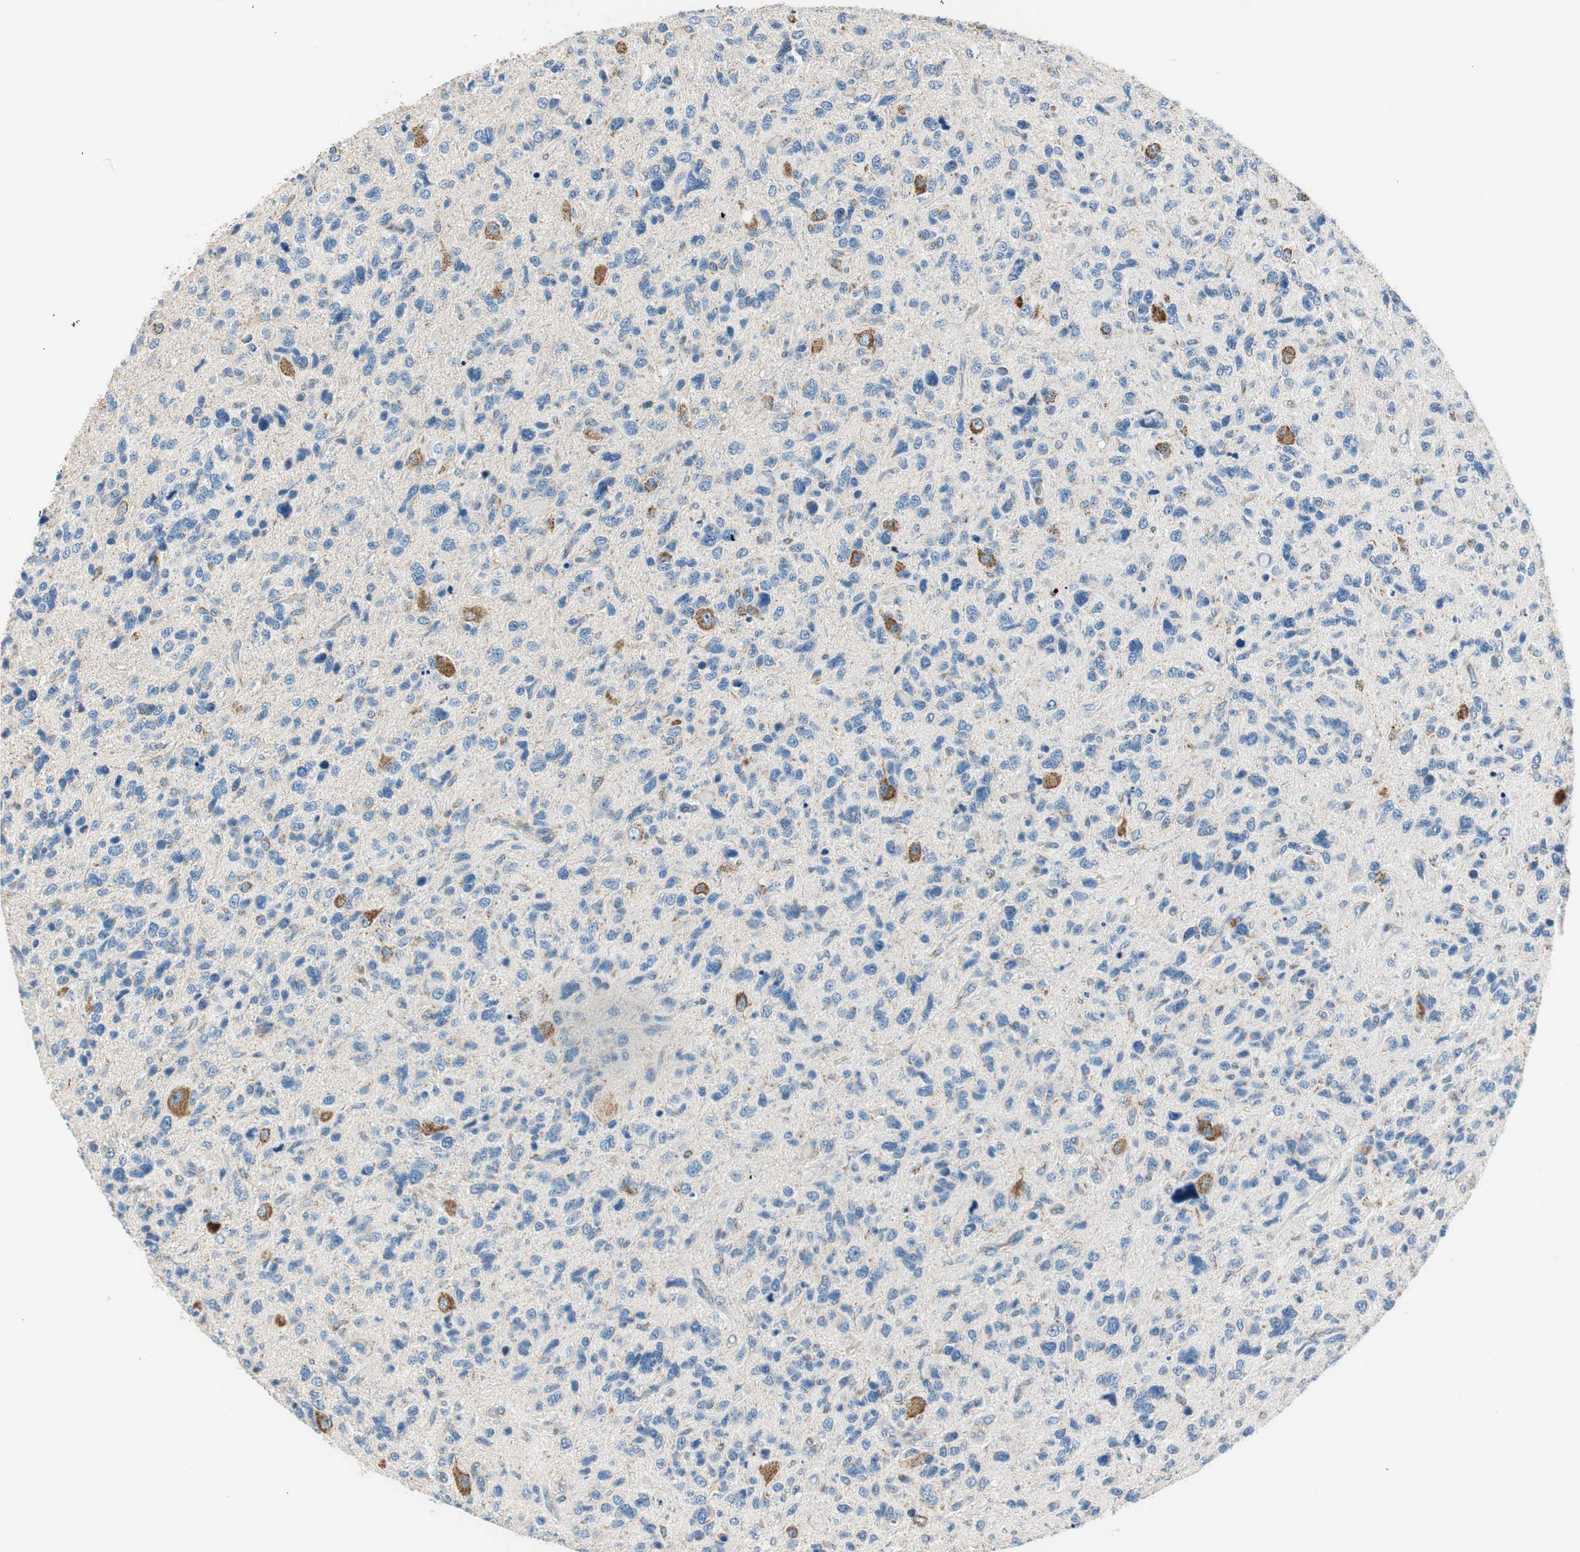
{"staining": {"intensity": "negative", "quantity": "none", "location": "none"}, "tissue": "glioma", "cell_type": "Tumor cells", "image_type": "cancer", "snomed": [{"axis": "morphology", "description": "Glioma, malignant, High grade"}, {"axis": "topography", "description": "Brain"}], "caption": "The IHC histopathology image has no significant expression in tumor cells of glioma tissue.", "gene": "RORB", "patient": {"sex": "female", "age": 58}}